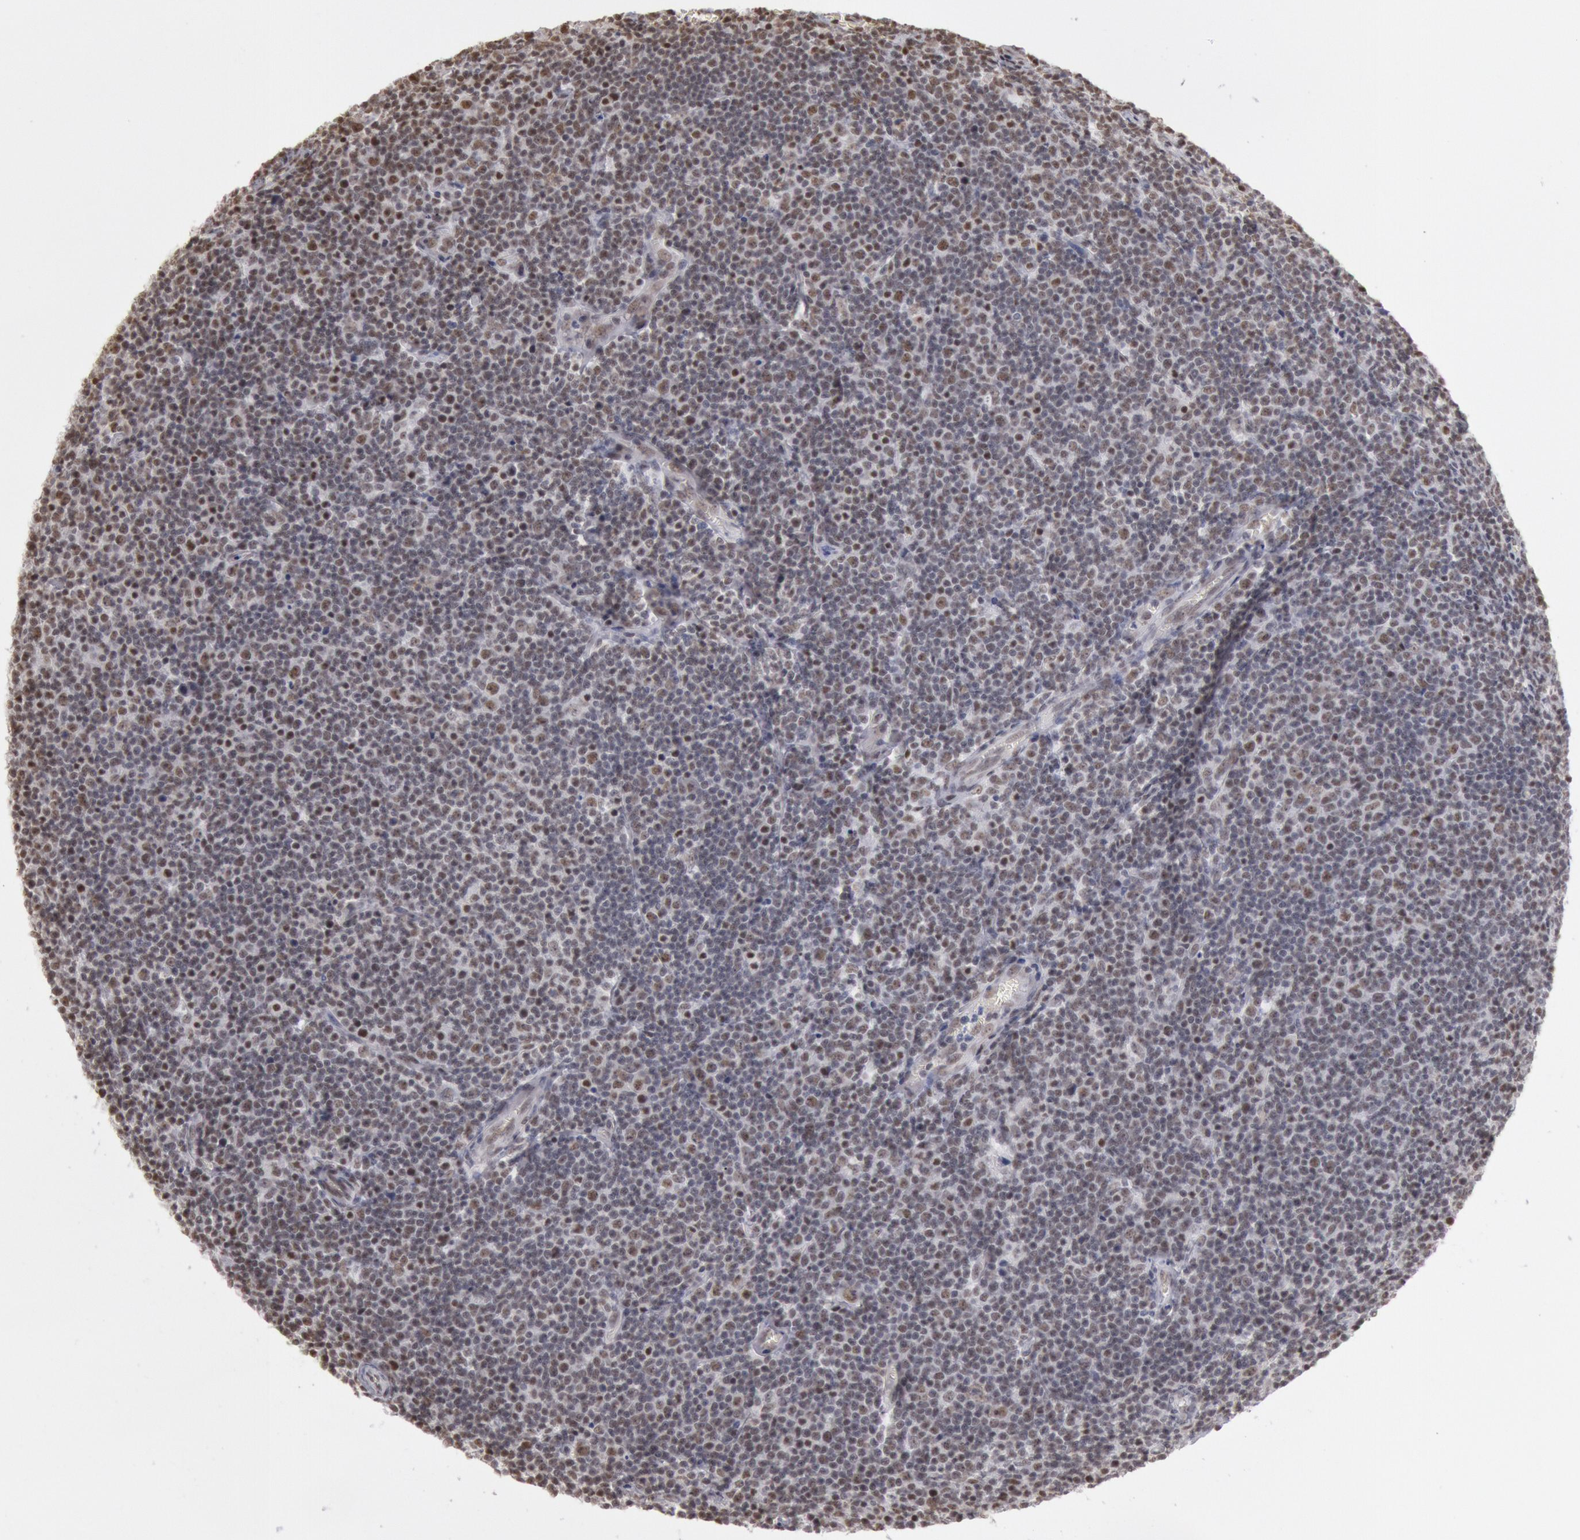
{"staining": {"intensity": "strong", "quantity": ">75%", "location": "nuclear"}, "tissue": "lymphoma", "cell_type": "Tumor cells", "image_type": "cancer", "snomed": [{"axis": "morphology", "description": "Malignant lymphoma, non-Hodgkin's type, Low grade"}, {"axis": "topography", "description": "Lymph node"}], "caption": "Immunohistochemical staining of human malignant lymphoma, non-Hodgkin's type (low-grade) displays strong nuclear protein positivity in approximately >75% of tumor cells. Using DAB (brown) and hematoxylin (blue) stains, captured at high magnification using brightfield microscopy.", "gene": "ESS2", "patient": {"sex": "male", "age": 74}}